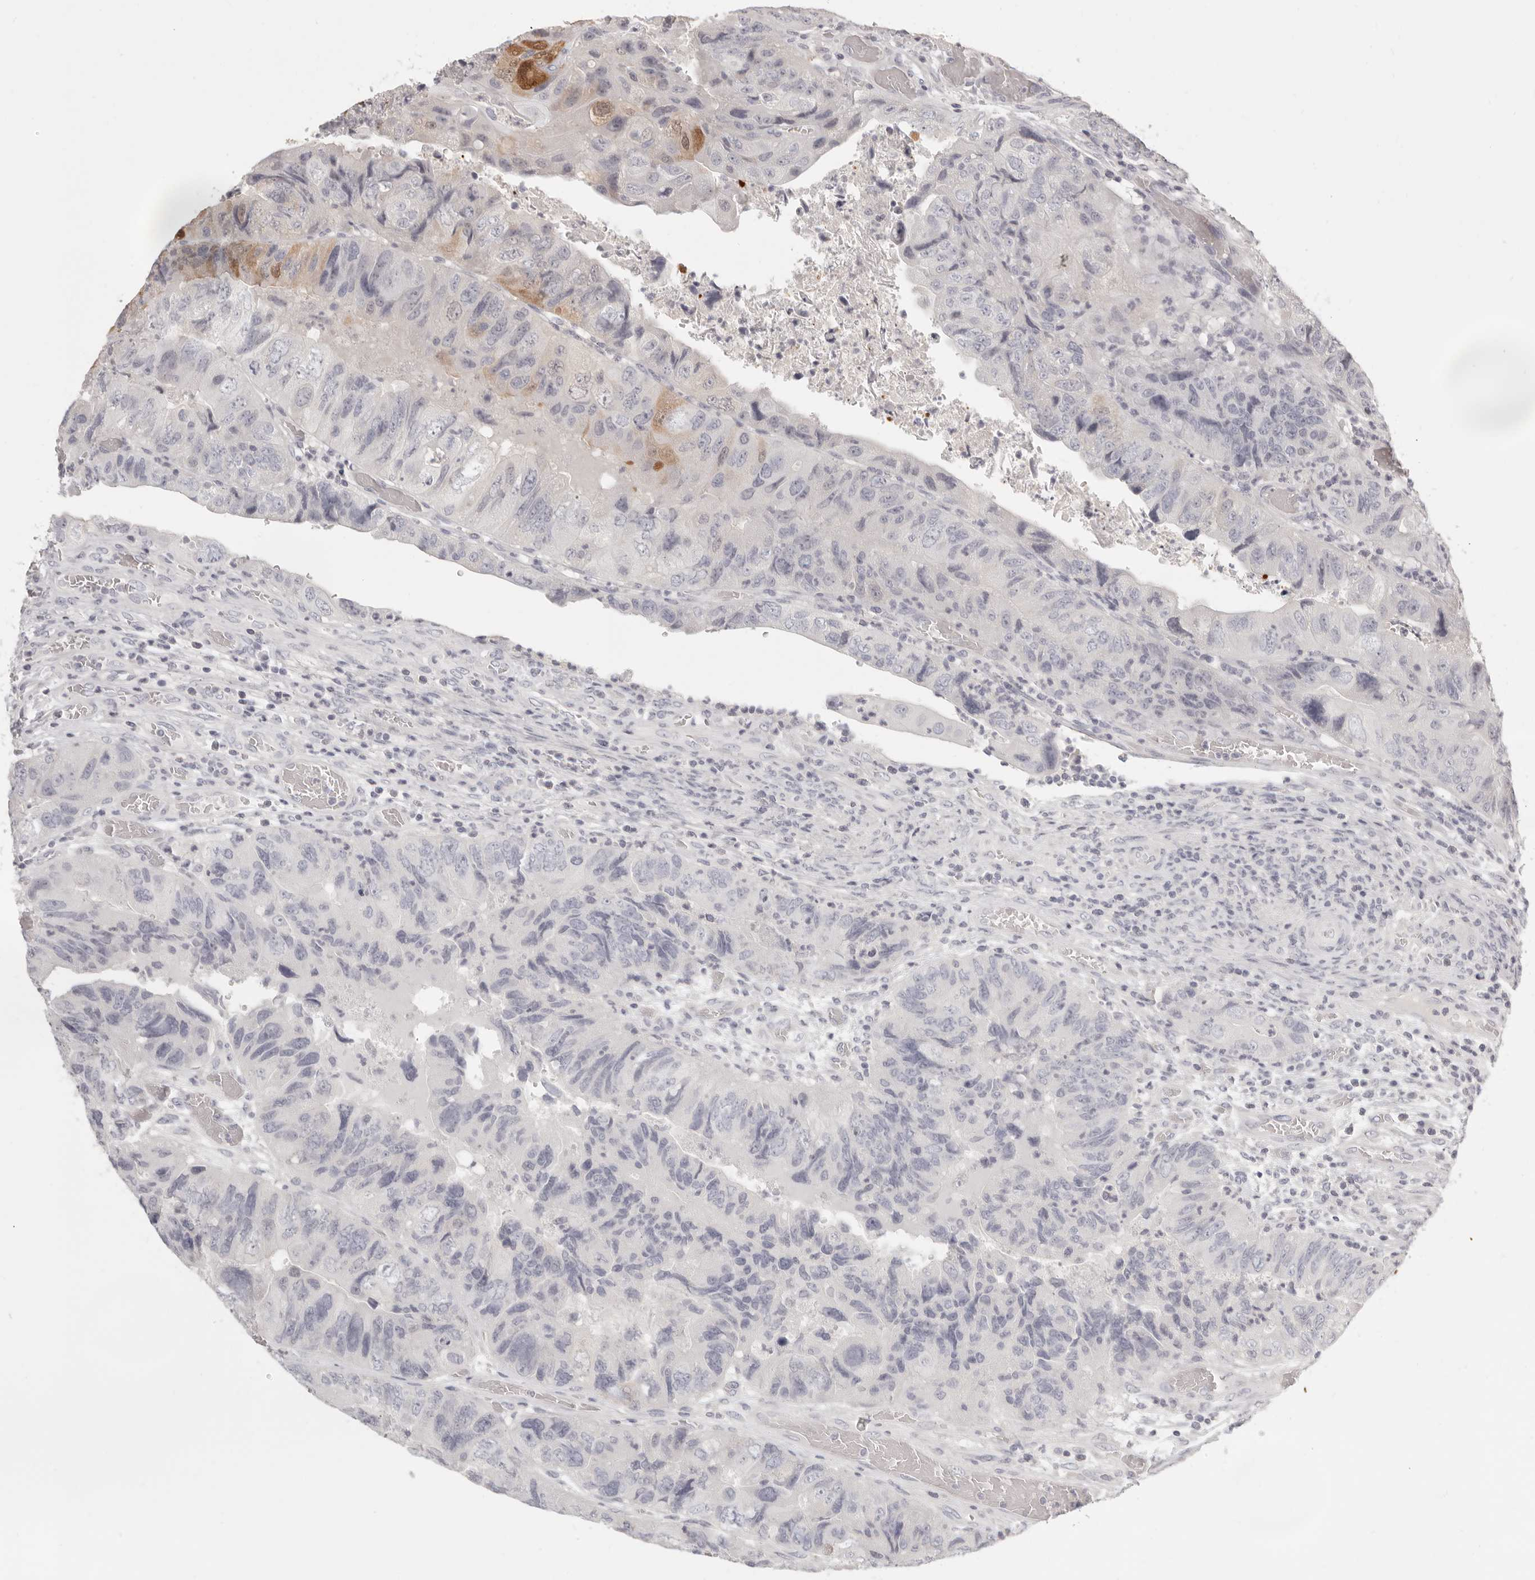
{"staining": {"intensity": "moderate", "quantity": "<25%", "location": "cytoplasmic/membranous,nuclear"}, "tissue": "colorectal cancer", "cell_type": "Tumor cells", "image_type": "cancer", "snomed": [{"axis": "morphology", "description": "Adenocarcinoma, NOS"}, {"axis": "topography", "description": "Rectum"}], "caption": "A brown stain labels moderate cytoplasmic/membranous and nuclear expression of a protein in human colorectal cancer tumor cells.", "gene": "FABP1", "patient": {"sex": "male", "age": 63}}